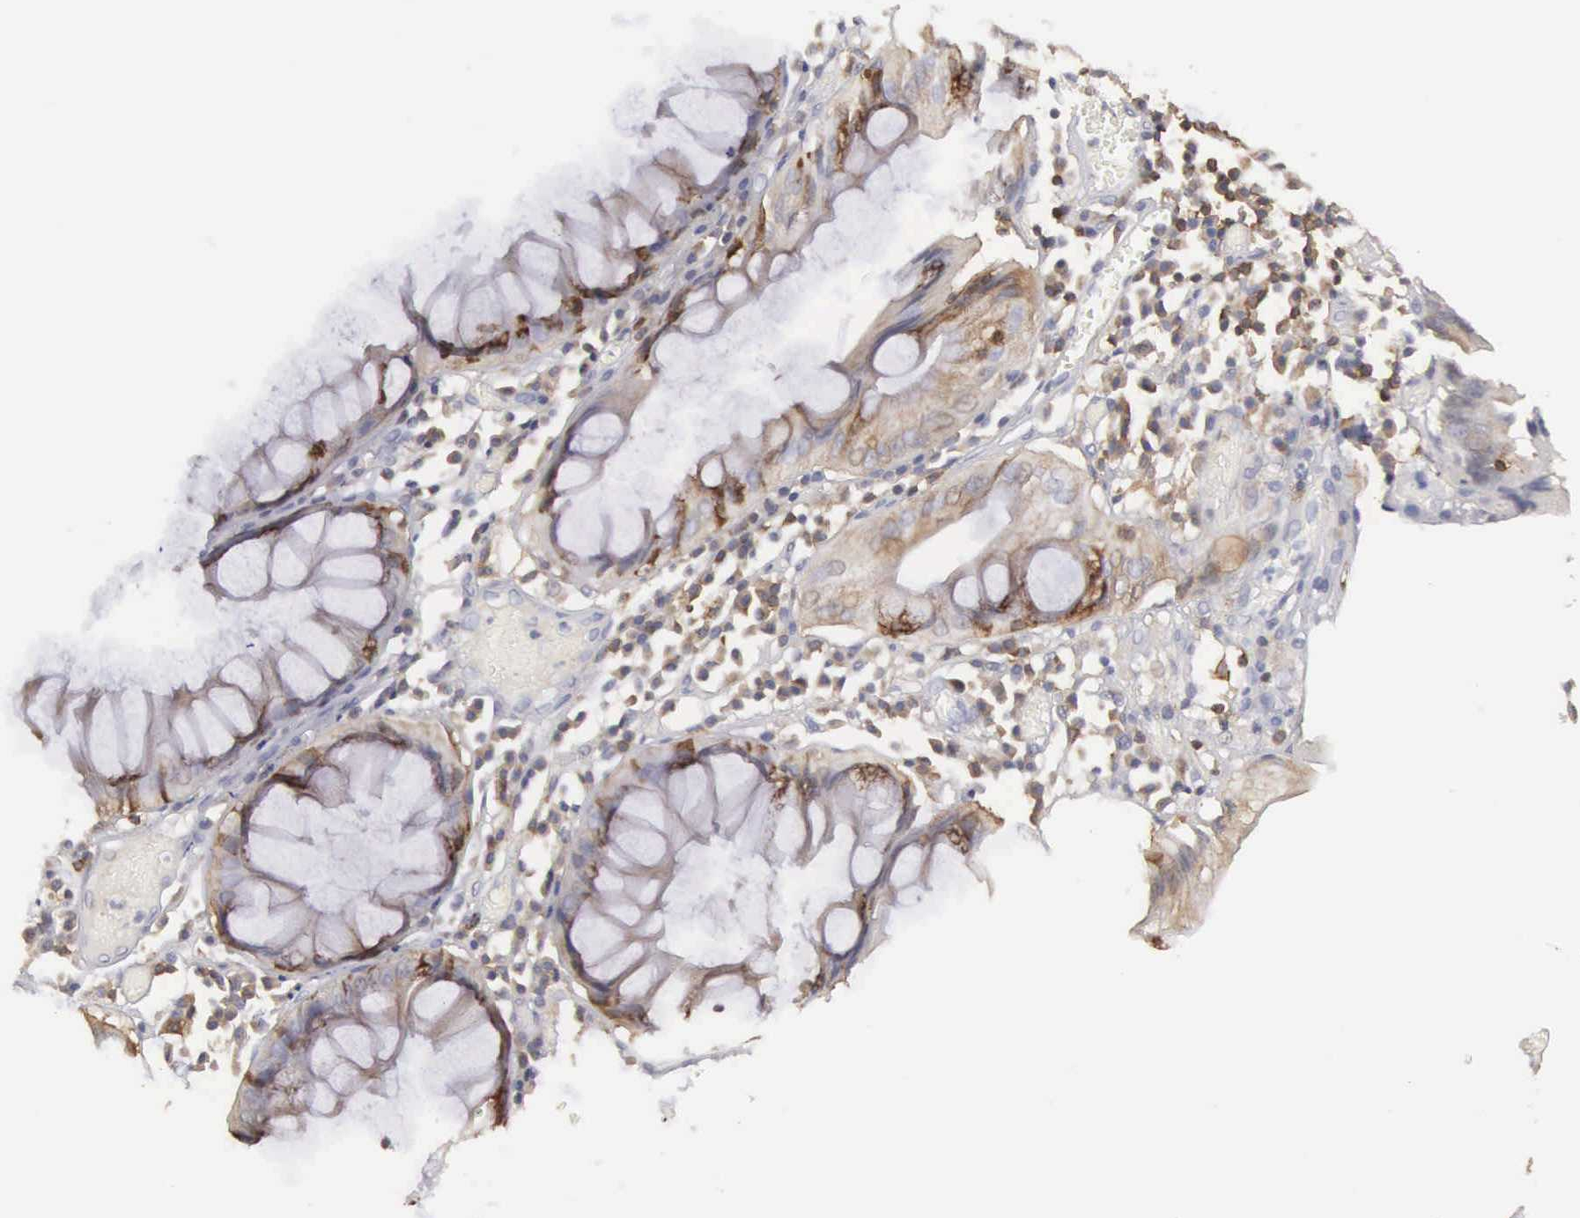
{"staining": {"intensity": "weak", "quantity": "25%-75%", "location": "cytoplasmic/membranous"}, "tissue": "prostate cancer", "cell_type": "Tumor cells", "image_type": "cancer", "snomed": [{"axis": "morphology", "description": "Adenocarcinoma, Low grade"}, {"axis": "topography", "description": "Prostate"}], "caption": "Immunohistochemistry (IHC) histopathology image of neoplastic tissue: human prostate cancer (adenocarcinoma (low-grade)) stained using immunohistochemistry (IHC) shows low levels of weak protein expression localized specifically in the cytoplasmic/membranous of tumor cells, appearing as a cytoplasmic/membranous brown color.", "gene": "SH3BP1", "patient": {"sex": "male", "age": 65}}